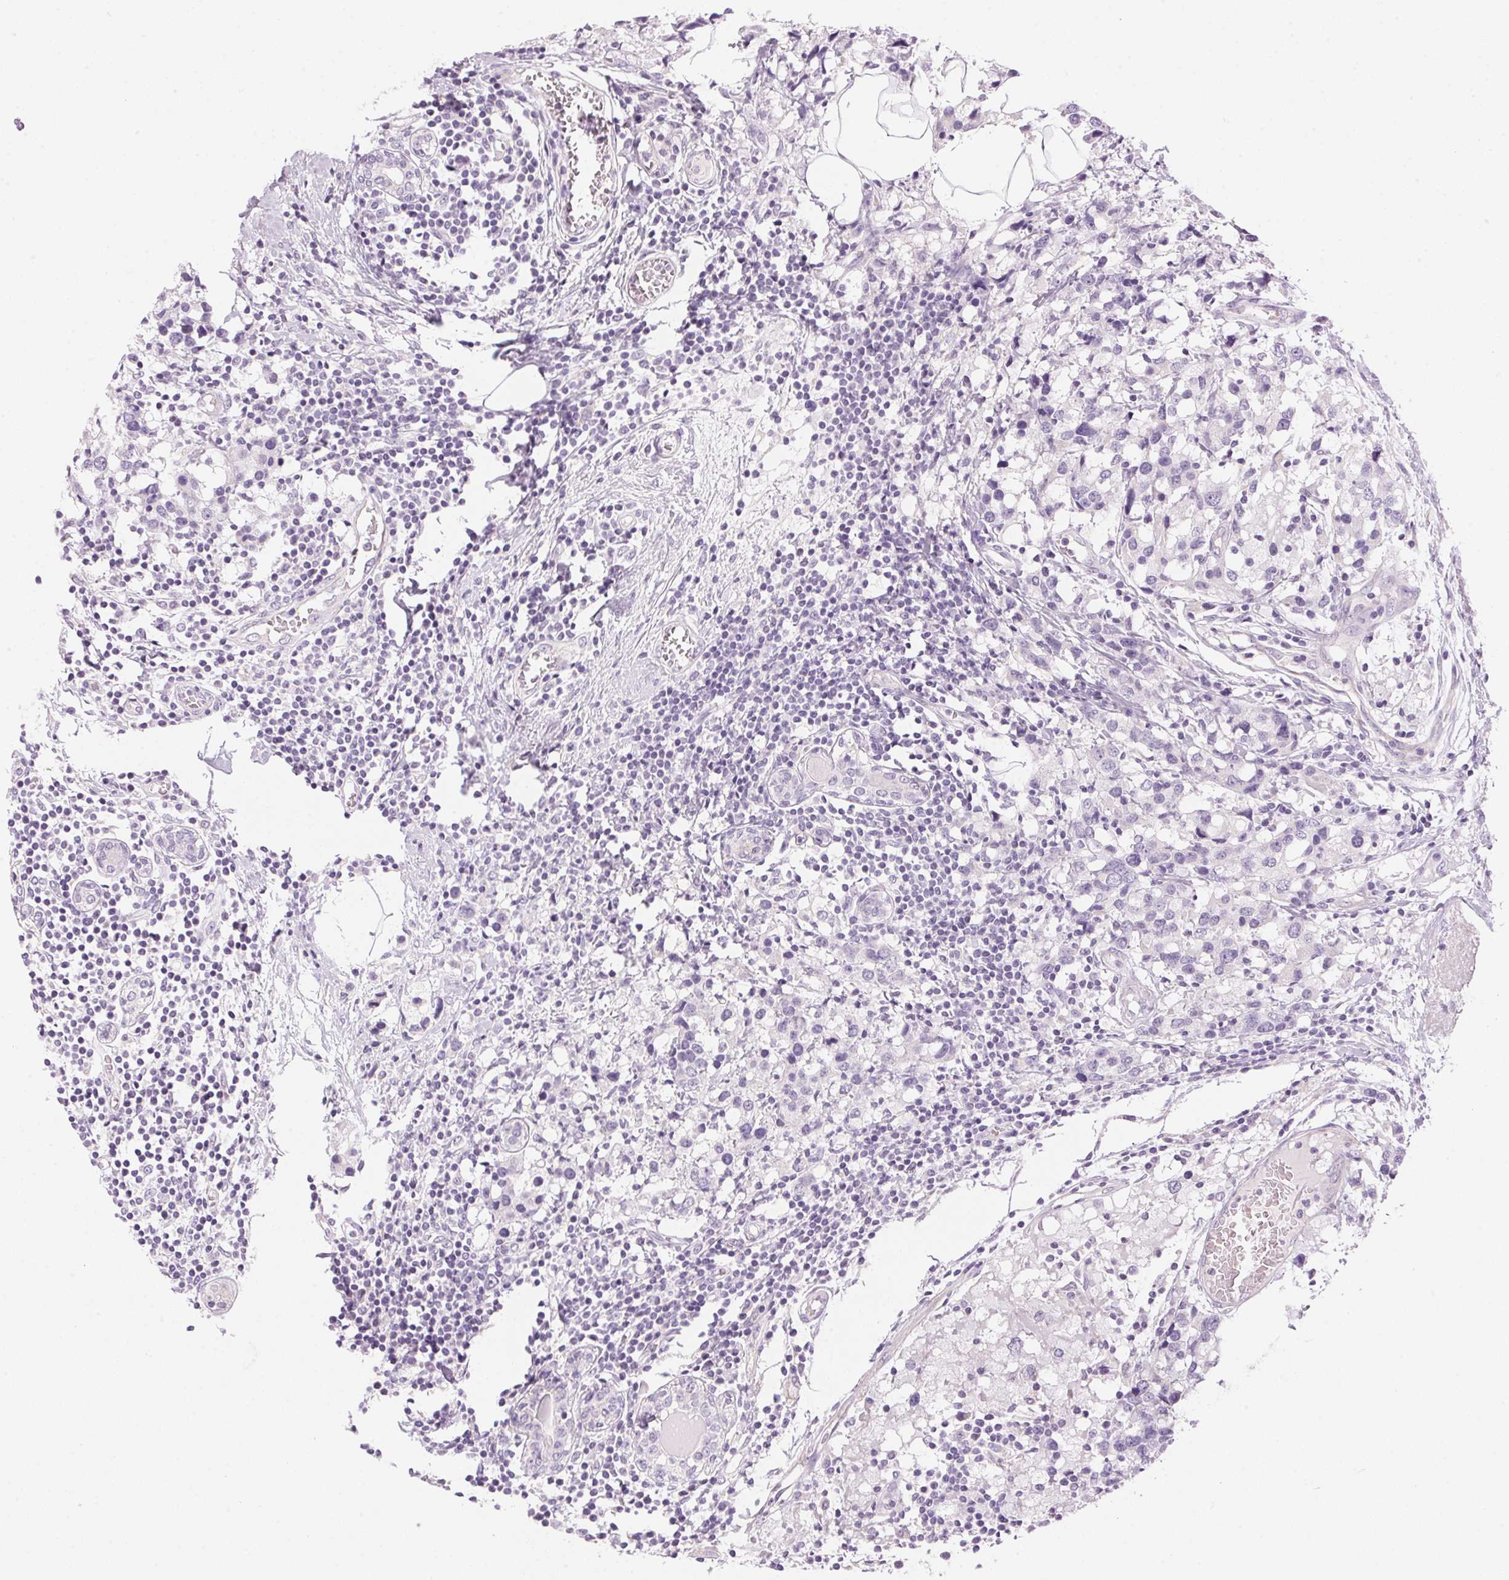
{"staining": {"intensity": "negative", "quantity": "none", "location": "none"}, "tissue": "breast cancer", "cell_type": "Tumor cells", "image_type": "cancer", "snomed": [{"axis": "morphology", "description": "Lobular carcinoma"}, {"axis": "topography", "description": "Breast"}], "caption": "High power microscopy micrograph of an IHC micrograph of breast lobular carcinoma, revealing no significant positivity in tumor cells.", "gene": "HSD17B2", "patient": {"sex": "female", "age": 59}}